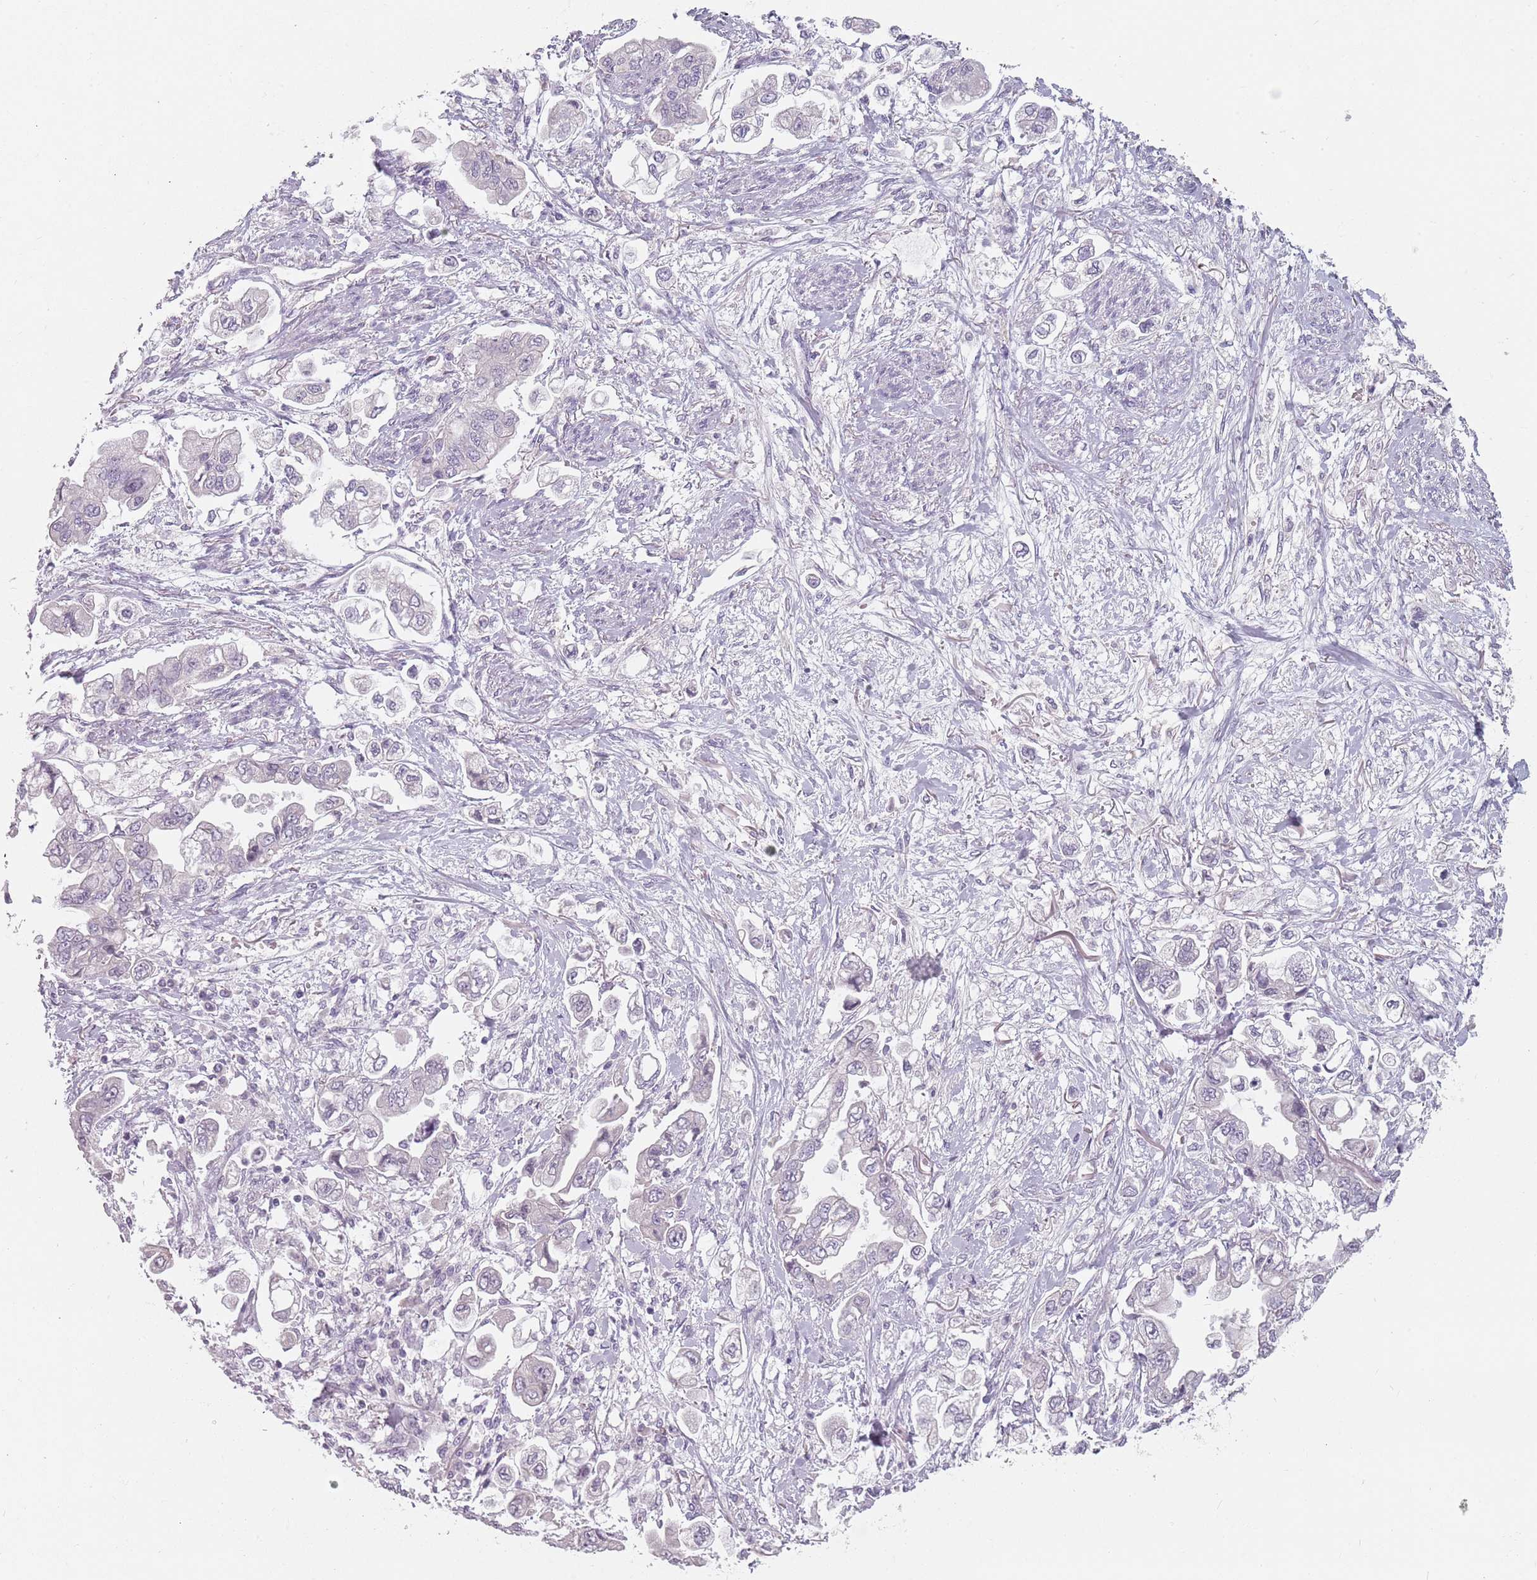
{"staining": {"intensity": "negative", "quantity": "none", "location": "none"}, "tissue": "stomach cancer", "cell_type": "Tumor cells", "image_type": "cancer", "snomed": [{"axis": "morphology", "description": "Adenocarcinoma, NOS"}, {"axis": "topography", "description": "Stomach"}], "caption": "High magnification brightfield microscopy of adenocarcinoma (stomach) stained with DAB (3,3'-diaminobenzidine) (brown) and counterstained with hematoxylin (blue): tumor cells show no significant staining. (Immunohistochemistry, brightfield microscopy, high magnification).", "gene": "CEP19", "patient": {"sex": "male", "age": 62}}